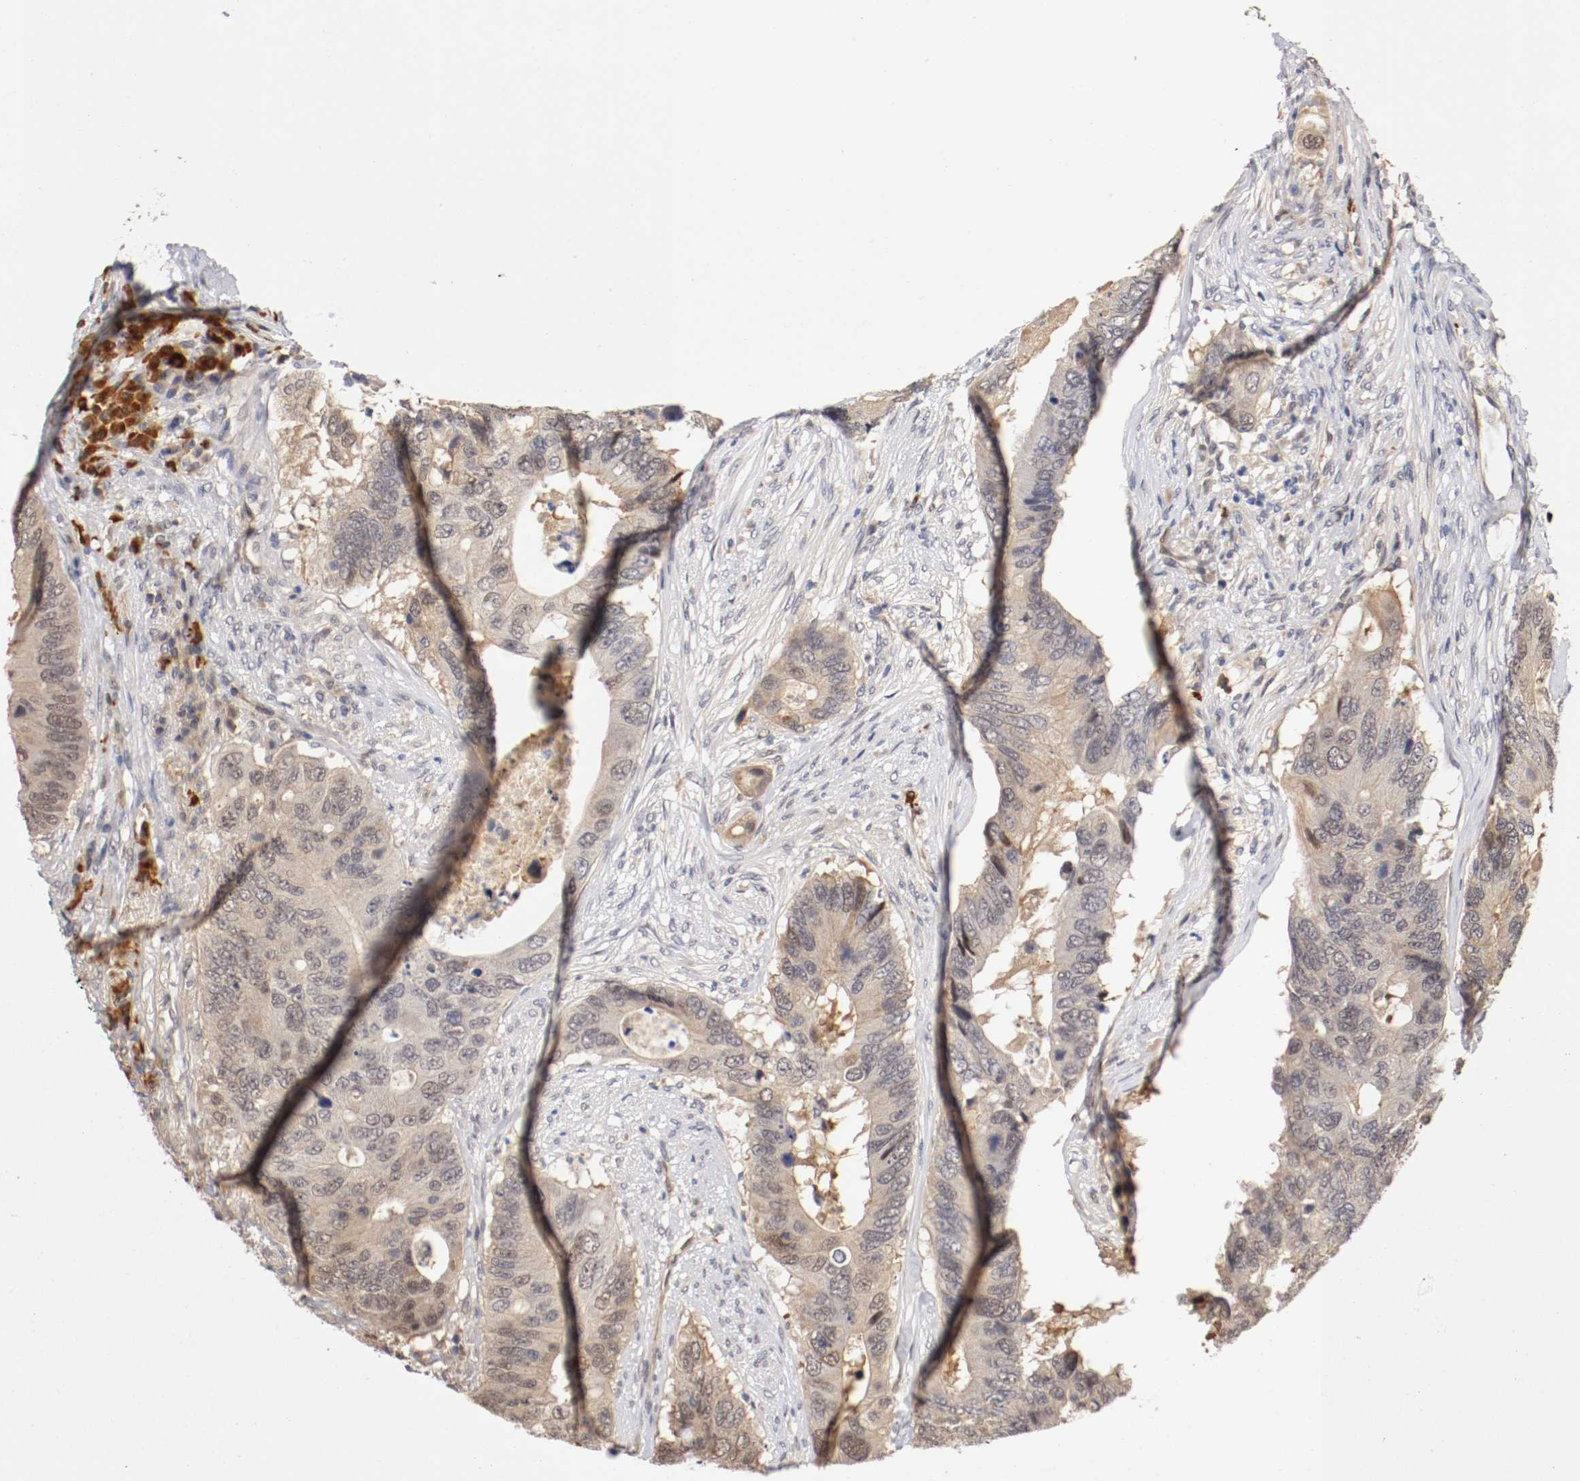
{"staining": {"intensity": "weak", "quantity": "25%-75%", "location": "cytoplasmic/membranous,nuclear"}, "tissue": "colorectal cancer", "cell_type": "Tumor cells", "image_type": "cancer", "snomed": [{"axis": "morphology", "description": "Adenocarcinoma, NOS"}, {"axis": "topography", "description": "Colon"}], "caption": "An image of colorectal cancer (adenocarcinoma) stained for a protein demonstrates weak cytoplasmic/membranous and nuclear brown staining in tumor cells.", "gene": "DNMT3B", "patient": {"sex": "male", "age": 71}}